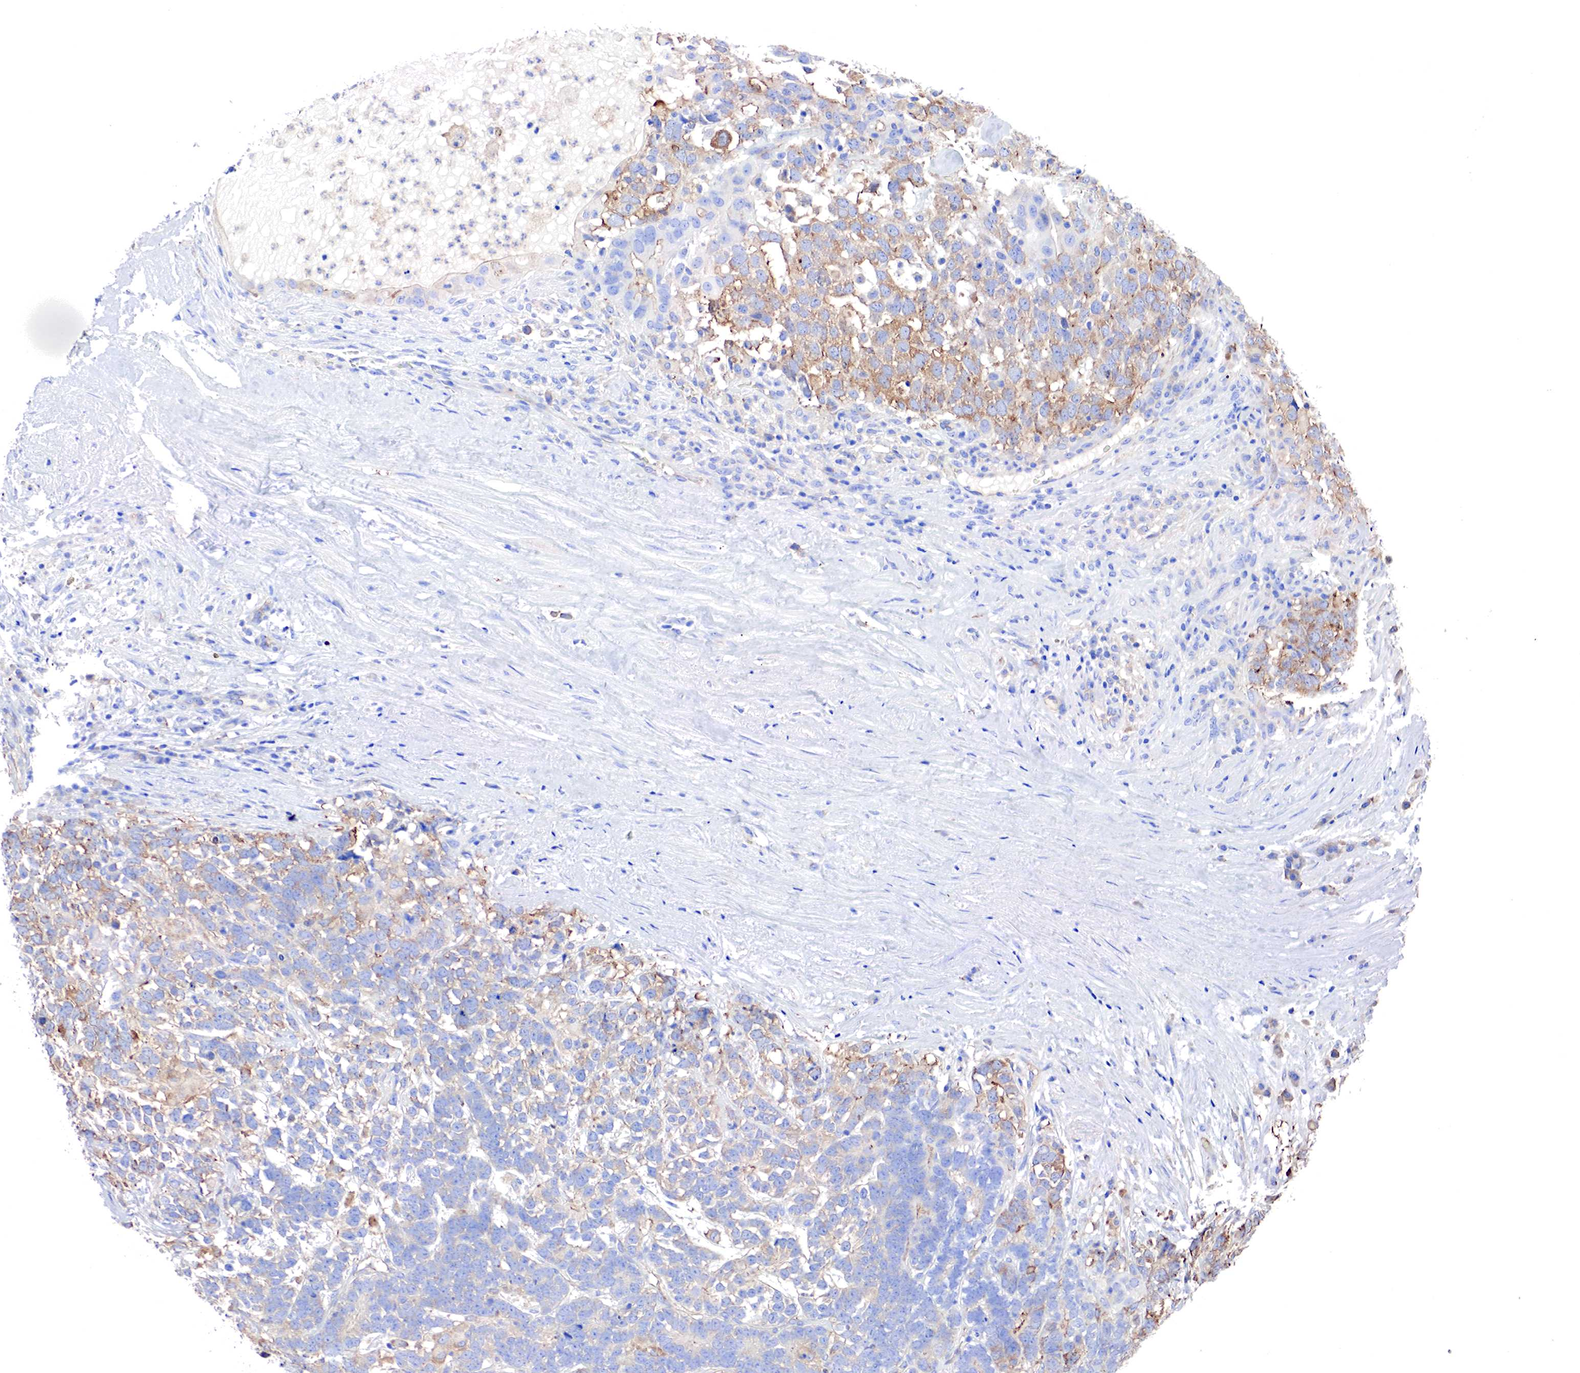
{"staining": {"intensity": "moderate", "quantity": "25%-75%", "location": "cytoplasmic/membranous"}, "tissue": "testis cancer", "cell_type": "Tumor cells", "image_type": "cancer", "snomed": [{"axis": "morphology", "description": "Carcinoma, Embryonal, NOS"}, {"axis": "topography", "description": "Testis"}], "caption": "IHC histopathology image of neoplastic tissue: embryonal carcinoma (testis) stained using immunohistochemistry (IHC) reveals medium levels of moderate protein expression localized specifically in the cytoplasmic/membranous of tumor cells, appearing as a cytoplasmic/membranous brown color.", "gene": "RDX", "patient": {"sex": "male", "age": 26}}